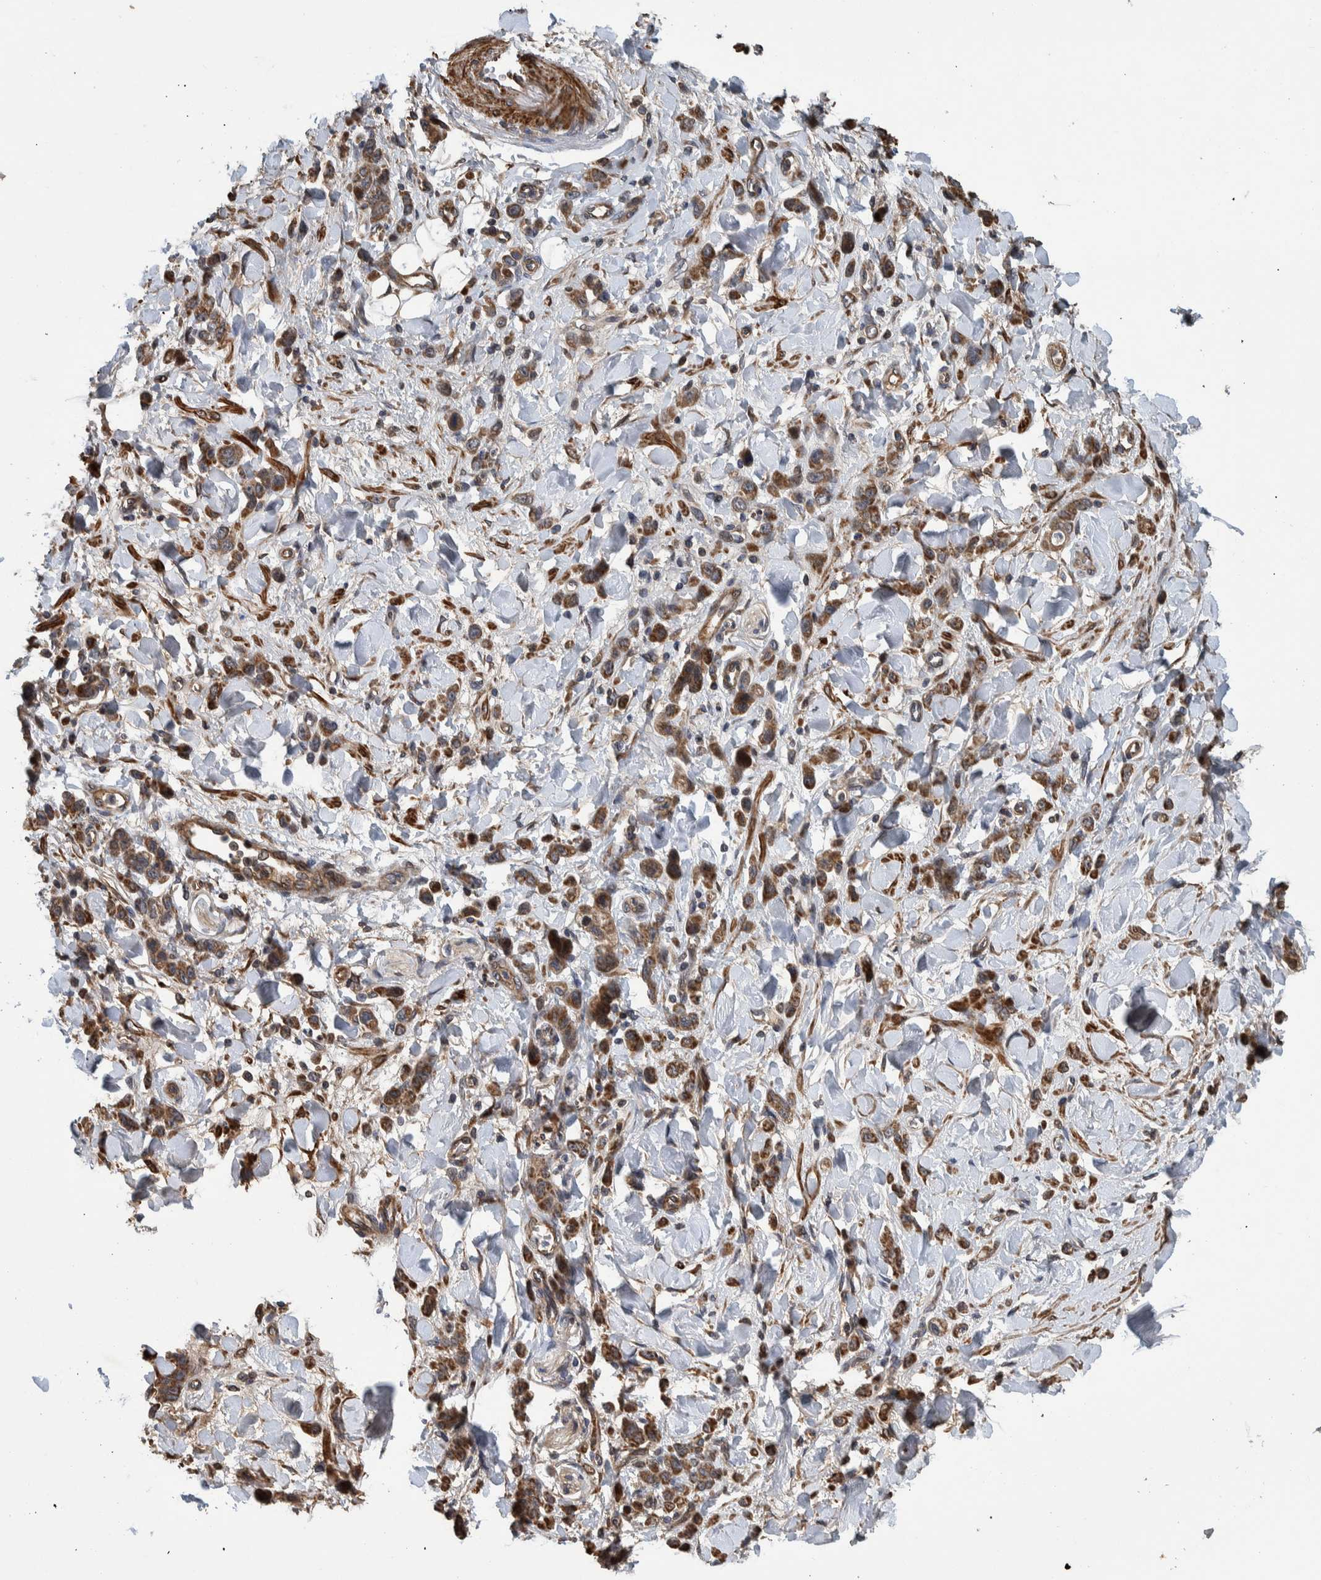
{"staining": {"intensity": "weak", "quantity": ">75%", "location": "cytoplasmic/membranous"}, "tissue": "stomach cancer", "cell_type": "Tumor cells", "image_type": "cancer", "snomed": [{"axis": "morphology", "description": "Normal tissue, NOS"}, {"axis": "morphology", "description": "Adenocarcinoma, NOS"}, {"axis": "topography", "description": "Stomach"}], "caption": "The histopathology image demonstrates immunohistochemical staining of stomach adenocarcinoma. There is weak cytoplasmic/membranous positivity is present in about >75% of tumor cells.", "gene": "B3GNTL1", "patient": {"sex": "male", "age": 82}}